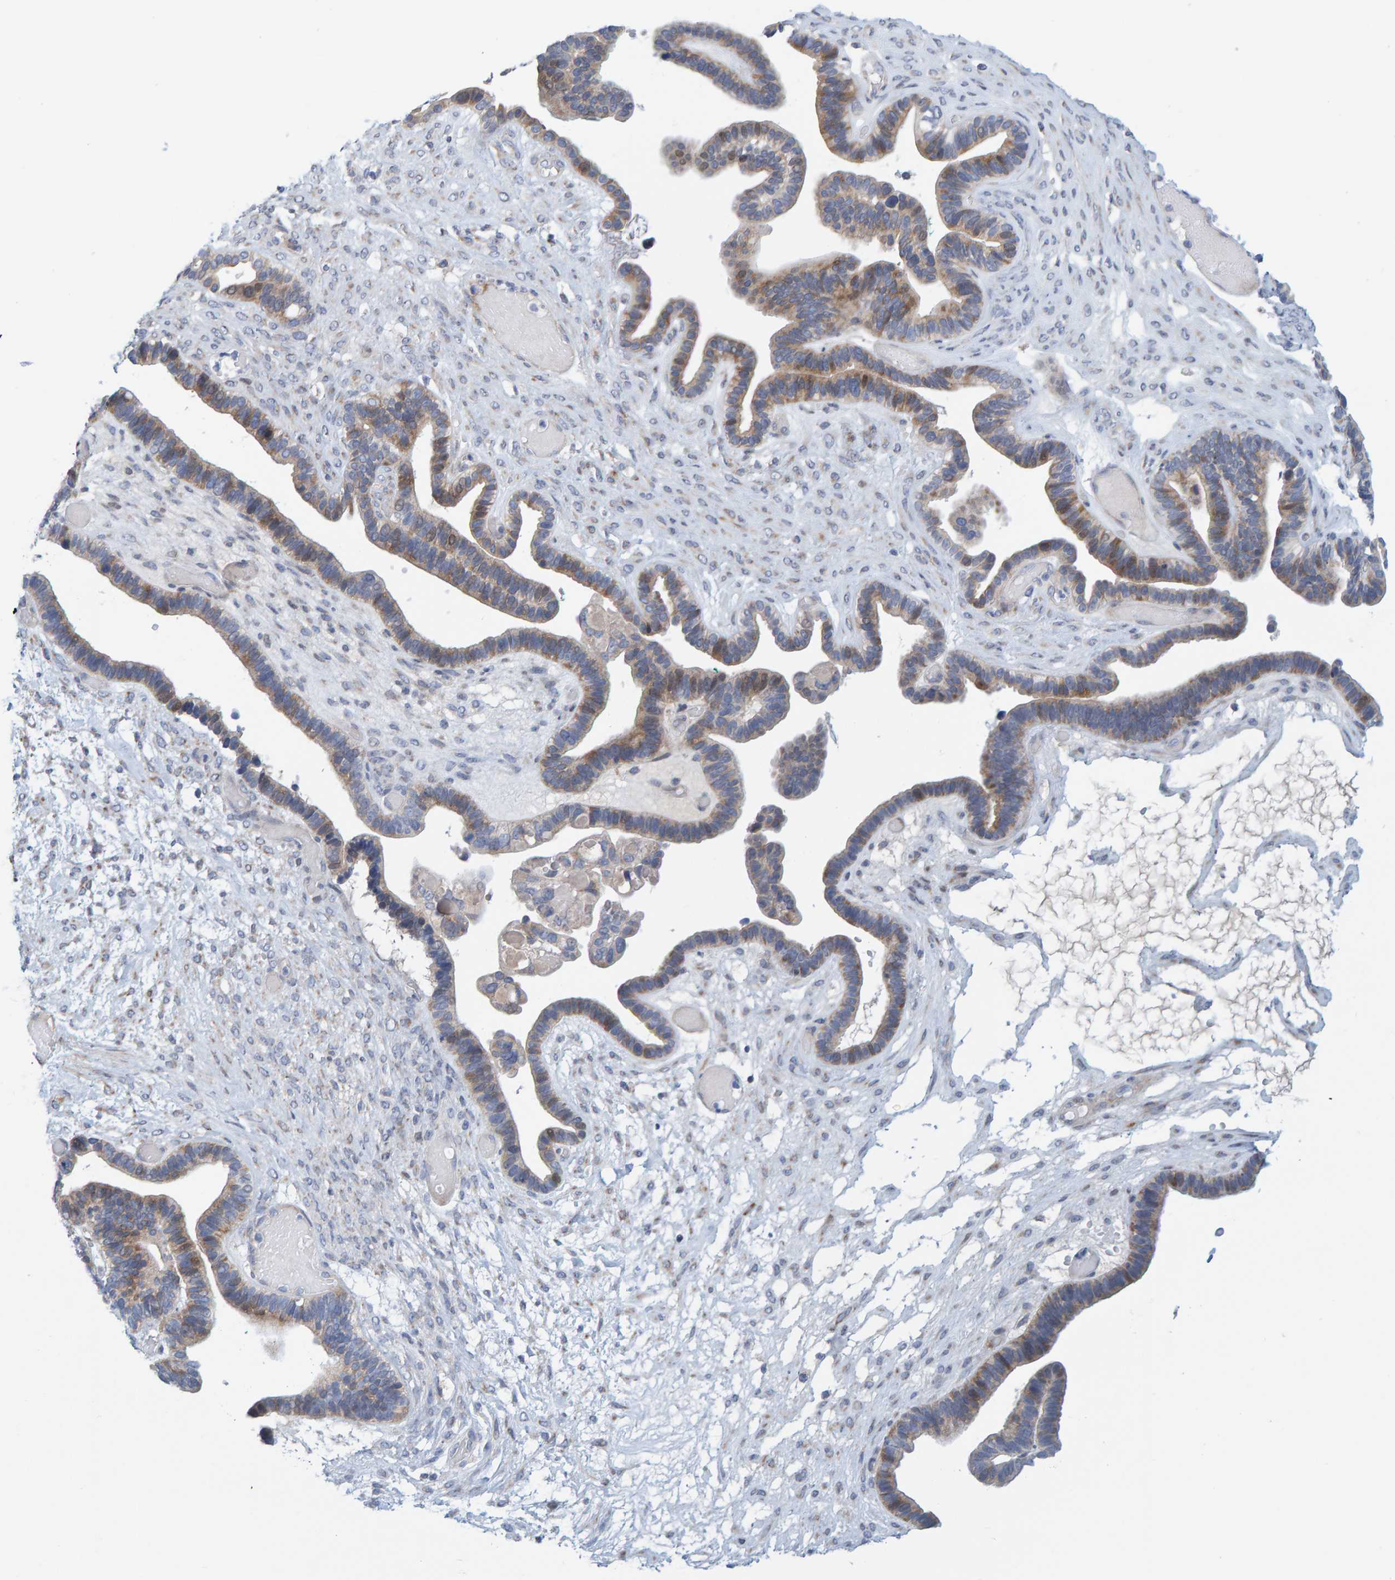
{"staining": {"intensity": "weak", "quantity": "25%-75%", "location": "cytoplasmic/membranous"}, "tissue": "ovarian cancer", "cell_type": "Tumor cells", "image_type": "cancer", "snomed": [{"axis": "morphology", "description": "Cystadenocarcinoma, serous, NOS"}, {"axis": "topography", "description": "Ovary"}], "caption": "The histopathology image exhibits immunohistochemical staining of serous cystadenocarcinoma (ovarian). There is weak cytoplasmic/membranous staining is seen in about 25%-75% of tumor cells. The protein is stained brown, and the nuclei are stained in blue (DAB (3,3'-diaminobenzidine) IHC with brightfield microscopy, high magnification).", "gene": "ZC3H3", "patient": {"sex": "female", "age": 56}}